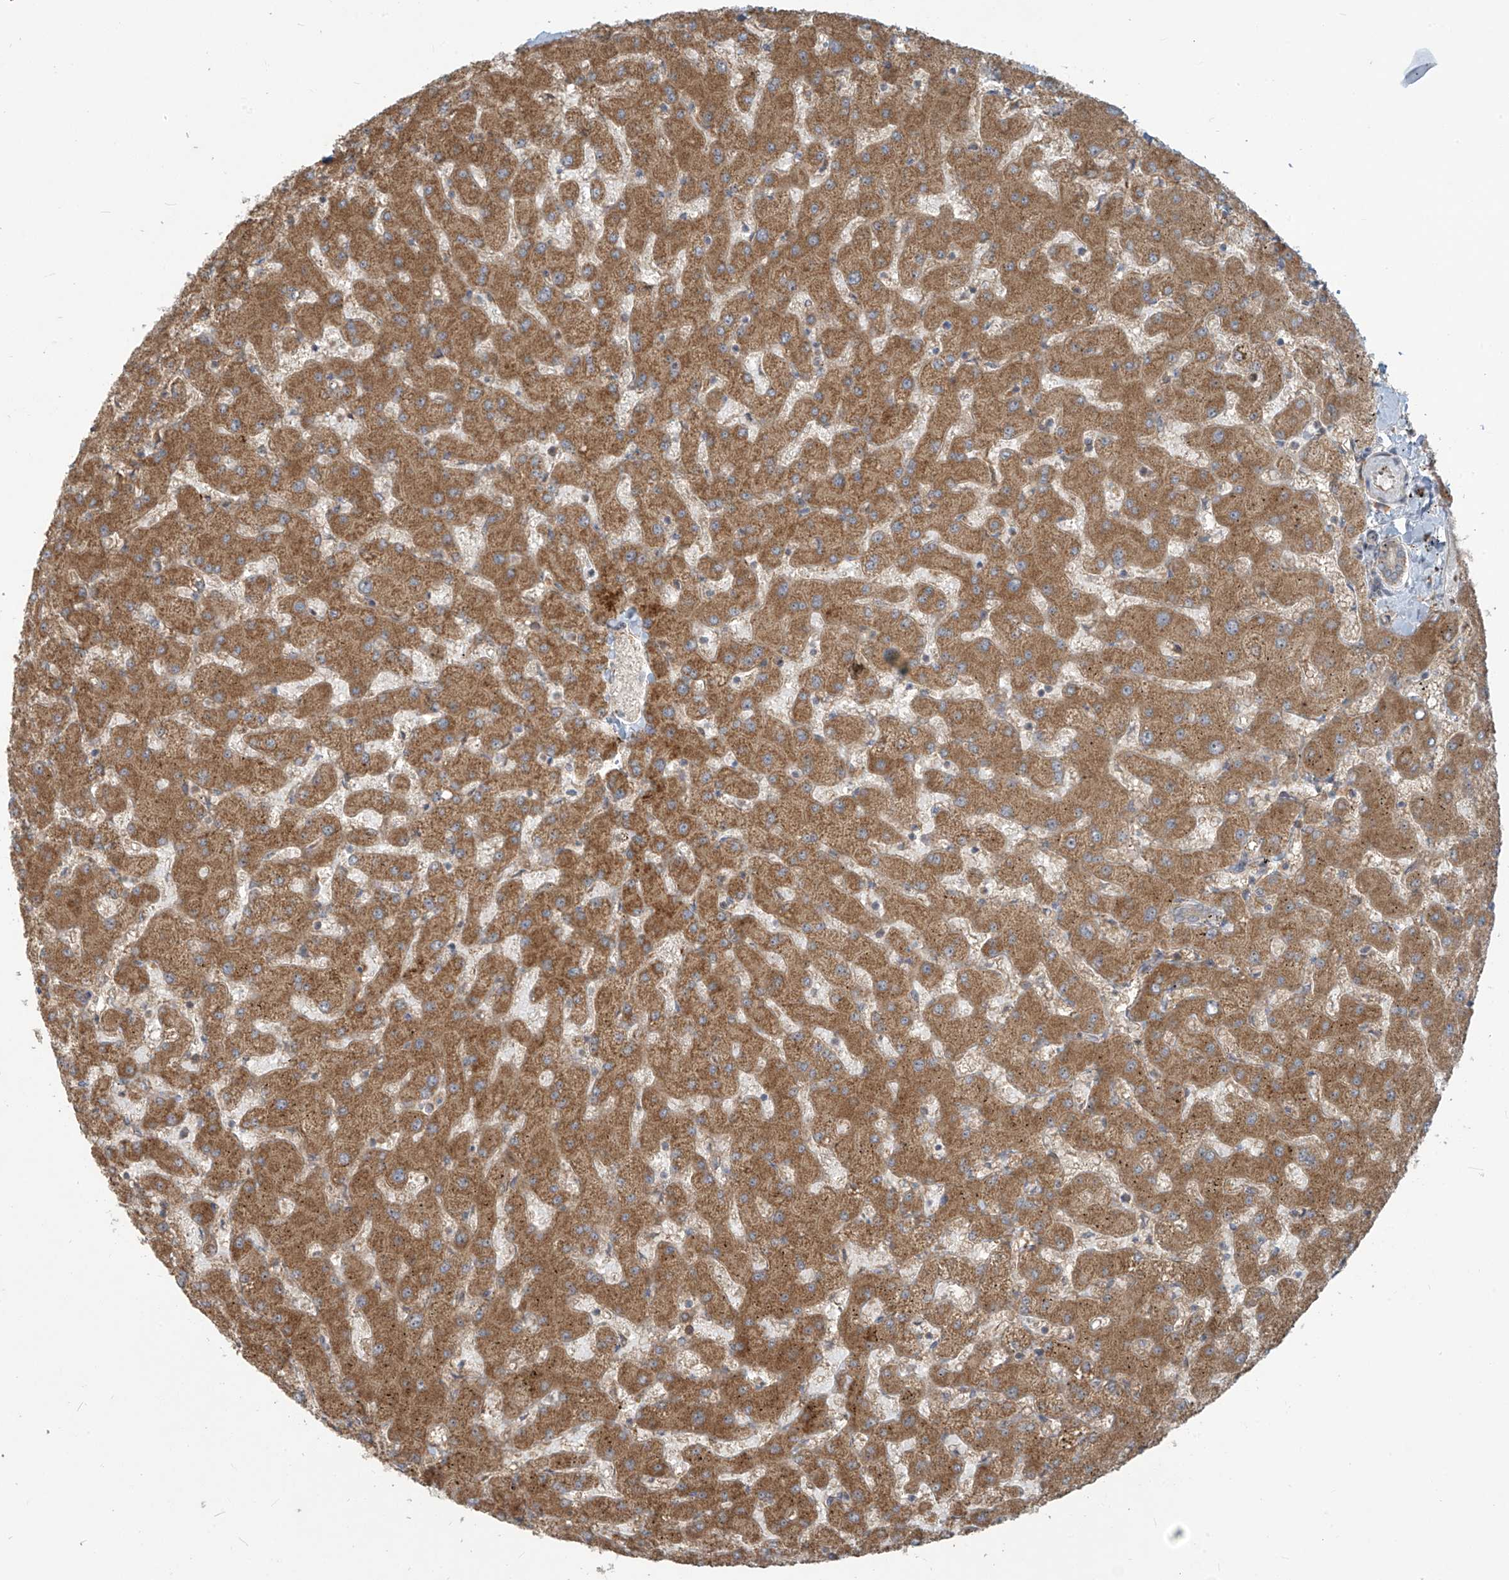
{"staining": {"intensity": "weak", "quantity": ">75%", "location": "cytoplasmic/membranous"}, "tissue": "liver", "cell_type": "Cholangiocytes", "image_type": "normal", "snomed": [{"axis": "morphology", "description": "Normal tissue, NOS"}, {"axis": "topography", "description": "Liver"}], "caption": "IHC of normal human liver demonstrates low levels of weak cytoplasmic/membranous staining in approximately >75% of cholangiocytes. (Stains: DAB (3,3'-diaminobenzidine) in brown, nuclei in blue, Microscopy: brightfield microscopy at high magnification).", "gene": "KATNIP", "patient": {"sex": "female", "age": 63}}